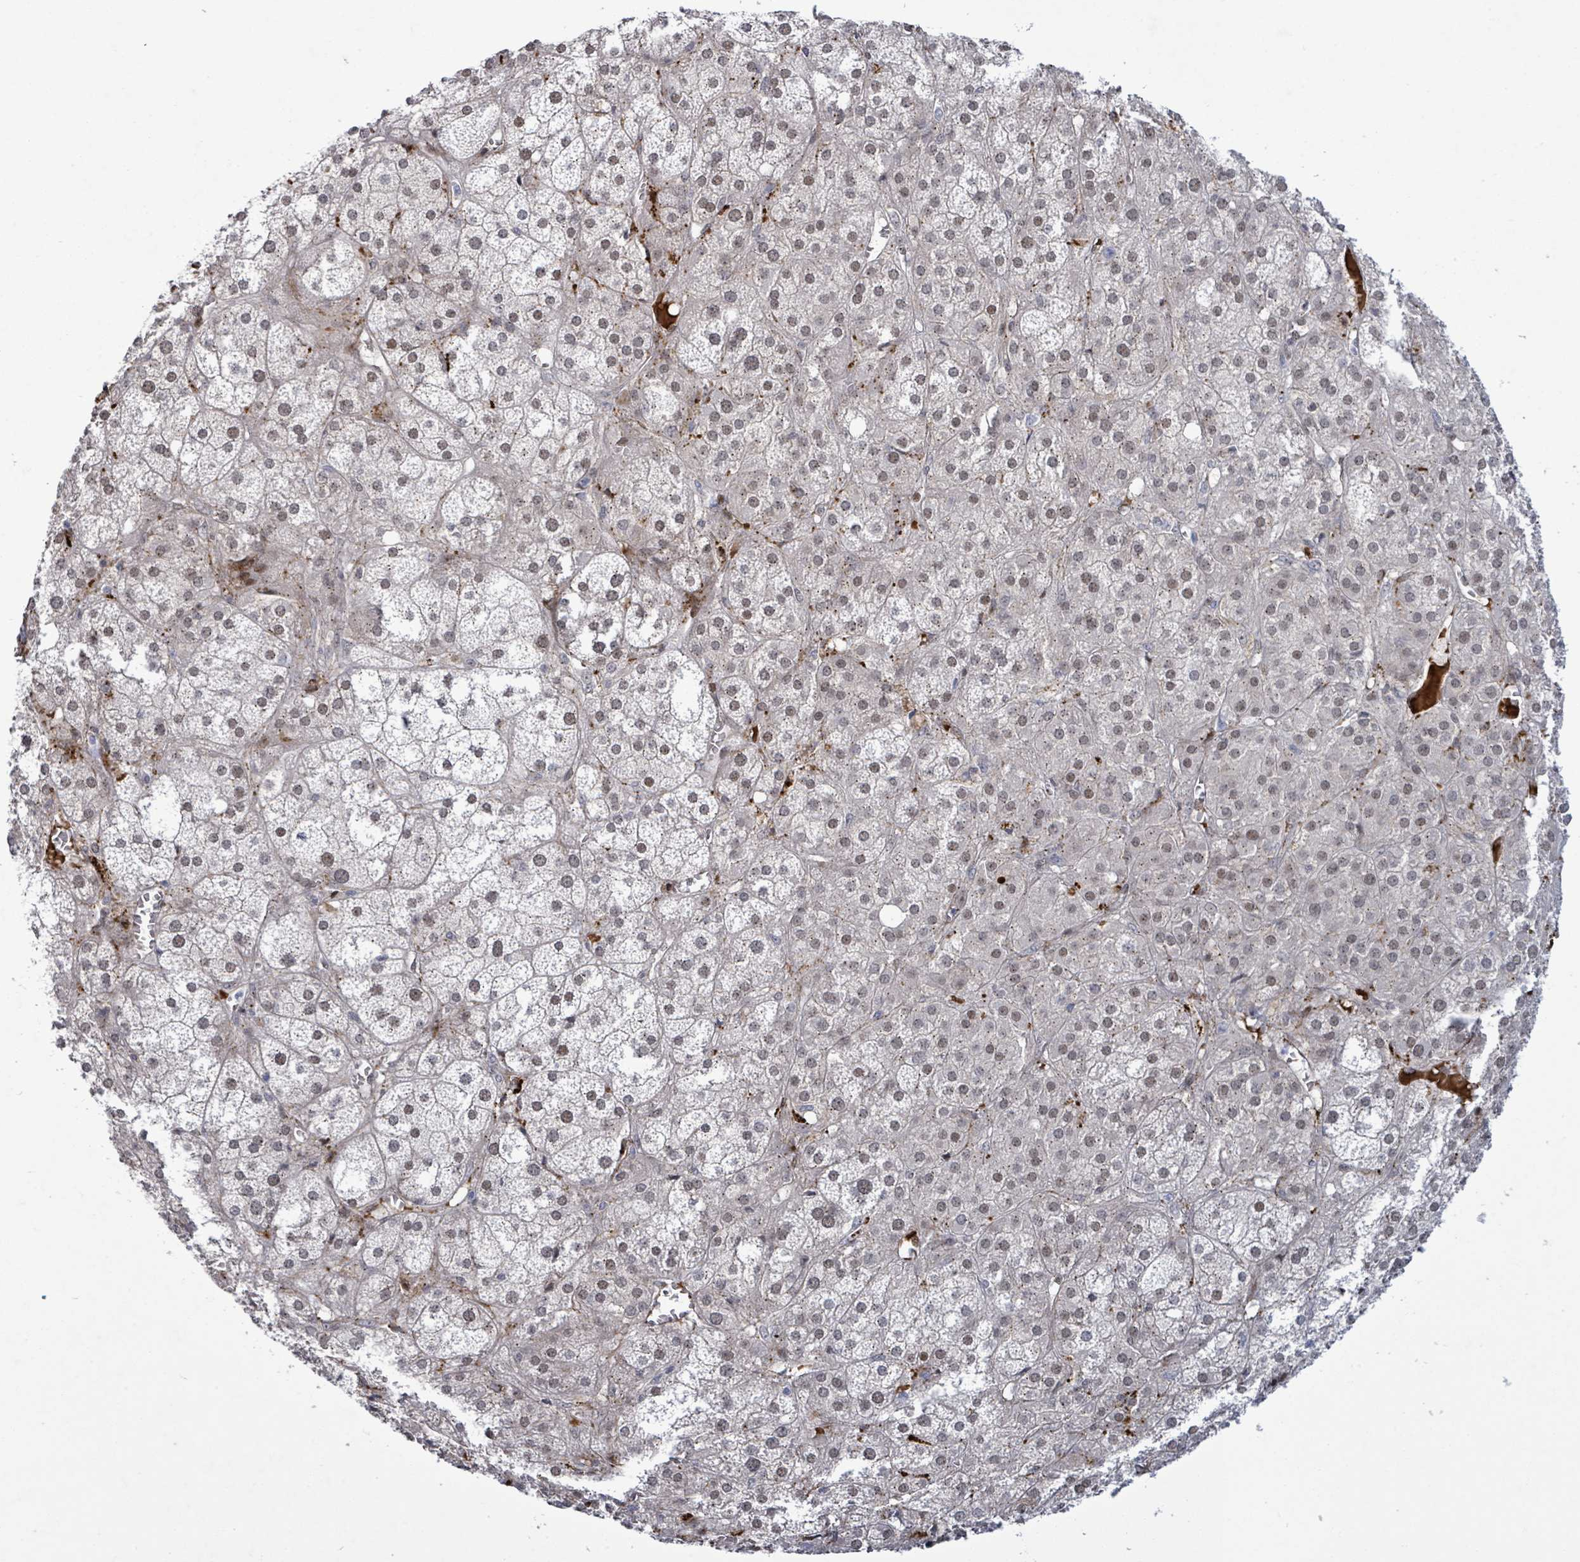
{"staining": {"intensity": "negative", "quantity": "none", "location": "none"}, "tissue": "adrenal gland", "cell_type": "Glandular cells", "image_type": "normal", "snomed": [{"axis": "morphology", "description": "Normal tissue, NOS"}, {"axis": "topography", "description": "Adrenal gland"}], "caption": "Immunohistochemical staining of benign adrenal gland exhibits no significant expression in glandular cells.", "gene": "TUSC1", "patient": {"sex": "female", "age": 61}}